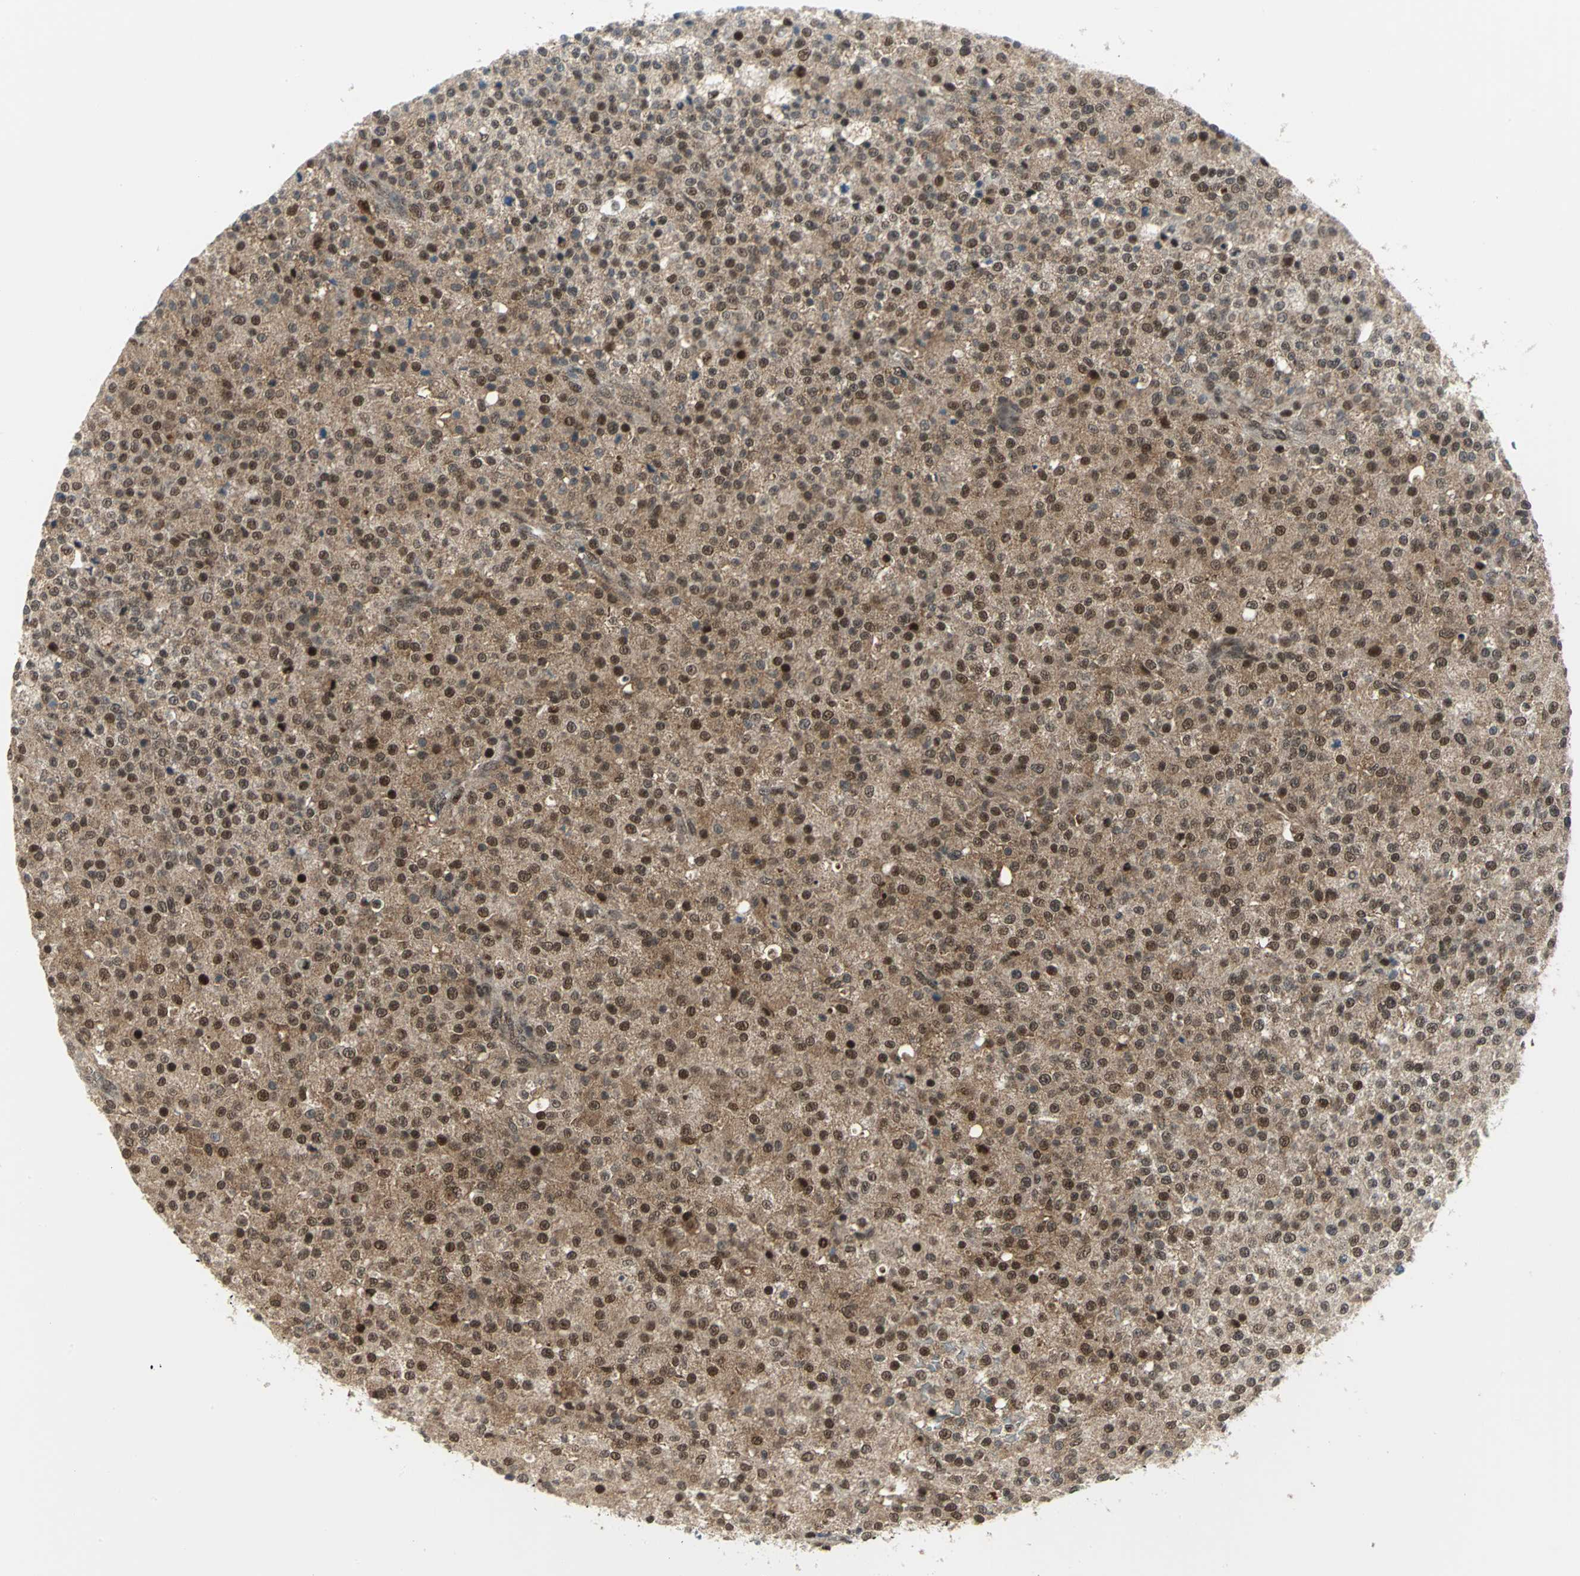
{"staining": {"intensity": "strong", "quantity": "25%-75%", "location": "nuclear"}, "tissue": "testis cancer", "cell_type": "Tumor cells", "image_type": "cancer", "snomed": [{"axis": "morphology", "description": "Seminoma, NOS"}, {"axis": "topography", "description": "Testis"}], "caption": "Testis cancer (seminoma) stained with immunohistochemistry exhibits strong nuclear positivity in about 25%-75% of tumor cells.", "gene": "PSMA4", "patient": {"sex": "male", "age": 59}}